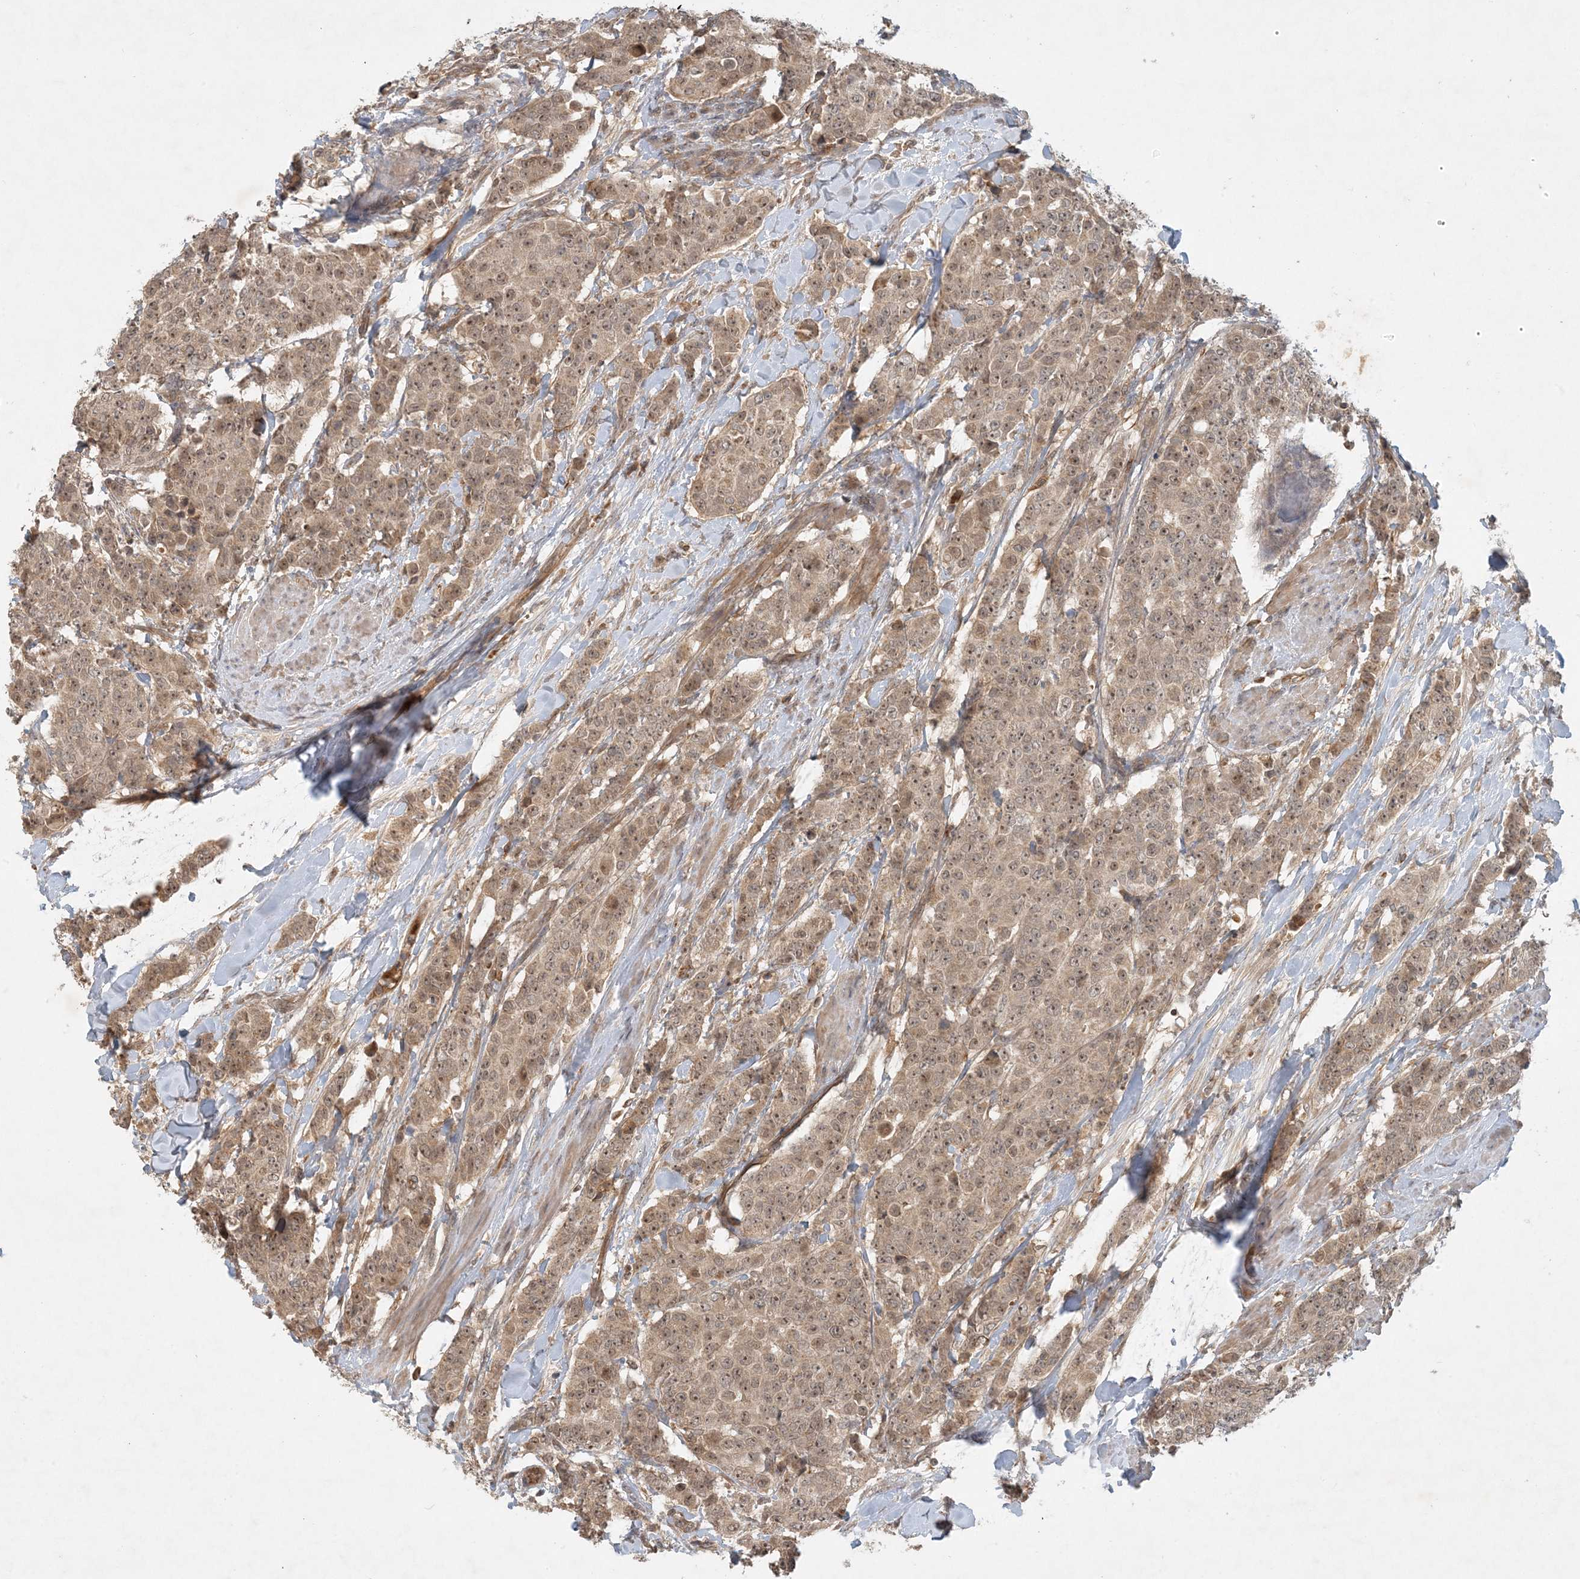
{"staining": {"intensity": "moderate", "quantity": ">75%", "location": "cytoplasmic/membranous,nuclear"}, "tissue": "breast cancer", "cell_type": "Tumor cells", "image_type": "cancer", "snomed": [{"axis": "morphology", "description": "Duct carcinoma"}, {"axis": "topography", "description": "Breast"}], "caption": "Immunohistochemical staining of human breast intraductal carcinoma displays medium levels of moderate cytoplasmic/membranous and nuclear protein positivity in about >75% of tumor cells. (Stains: DAB in brown, nuclei in blue, Microscopy: brightfield microscopy at high magnification).", "gene": "ZCCHC4", "patient": {"sex": "female", "age": 40}}